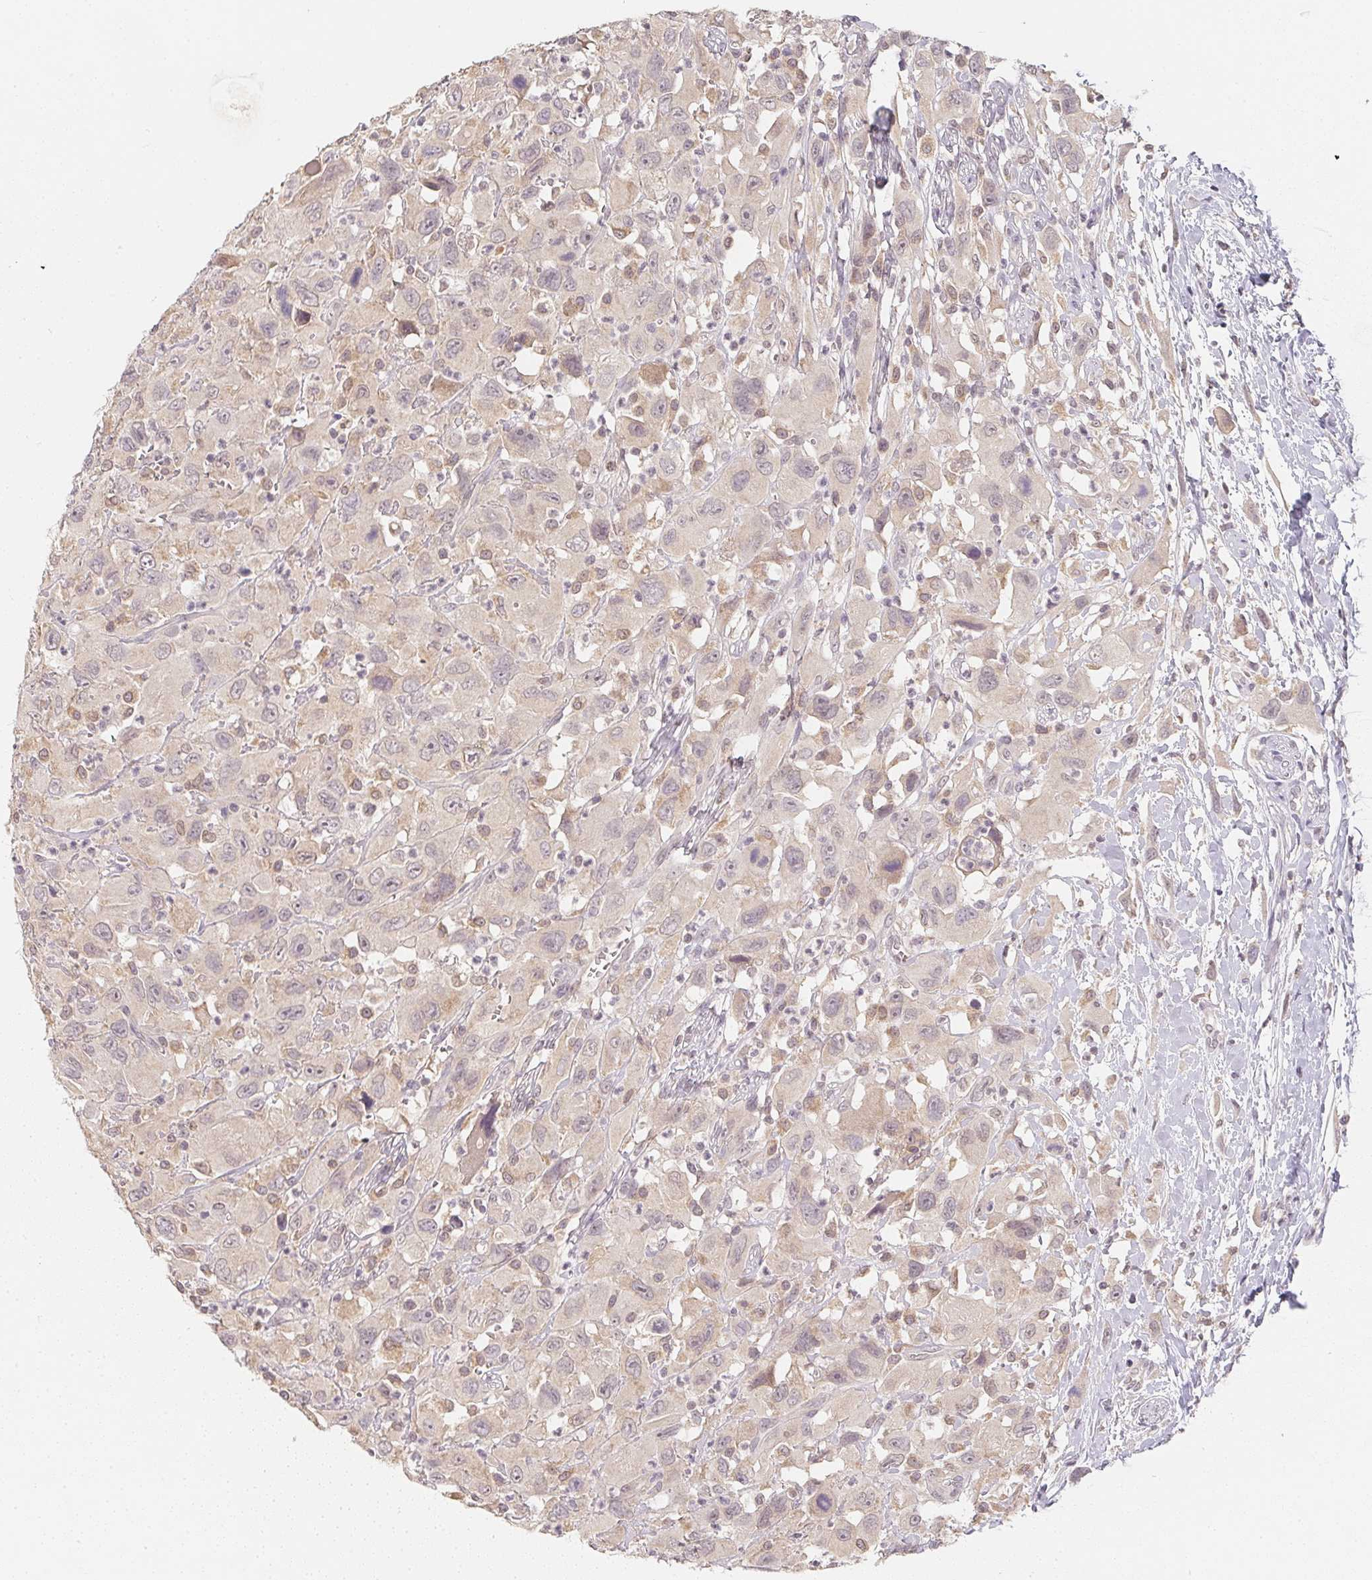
{"staining": {"intensity": "negative", "quantity": "none", "location": "none"}, "tissue": "head and neck cancer", "cell_type": "Tumor cells", "image_type": "cancer", "snomed": [{"axis": "morphology", "description": "Squamous cell carcinoma, NOS"}, {"axis": "morphology", "description": "Squamous cell carcinoma, metastatic, NOS"}, {"axis": "topography", "description": "Oral tissue"}, {"axis": "topography", "description": "Head-Neck"}], "caption": "This is a histopathology image of immunohistochemistry staining of metastatic squamous cell carcinoma (head and neck), which shows no positivity in tumor cells.", "gene": "SOAT1", "patient": {"sex": "female", "age": 85}}